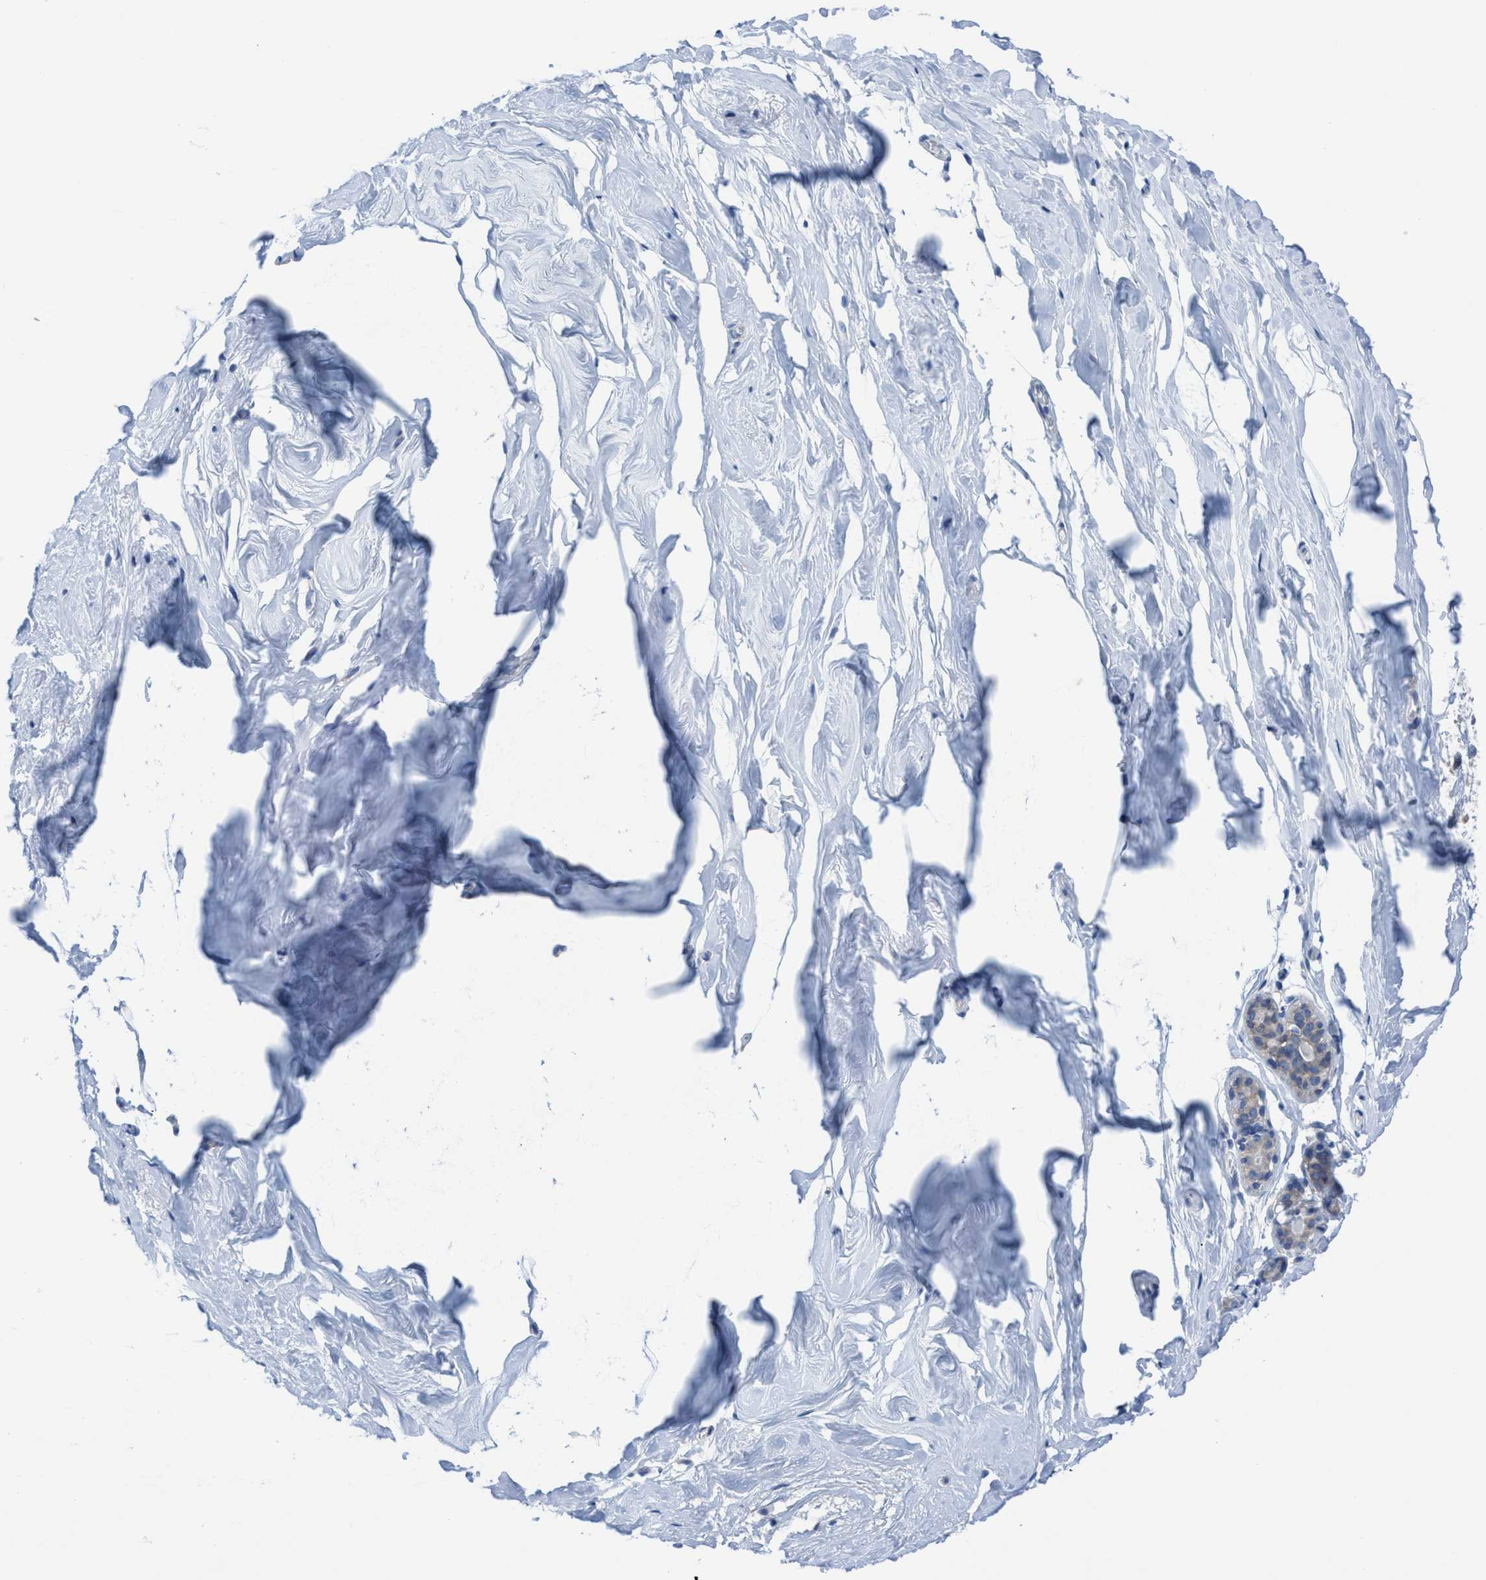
{"staining": {"intensity": "negative", "quantity": "none", "location": "none"}, "tissue": "breast", "cell_type": "Adipocytes", "image_type": "normal", "snomed": [{"axis": "morphology", "description": "Normal tissue, NOS"}, {"axis": "topography", "description": "Breast"}], "caption": "The photomicrograph shows no significant expression in adipocytes of breast.", "gene": "RSAD1", "patient": {"sex": "female", "age": 62}}